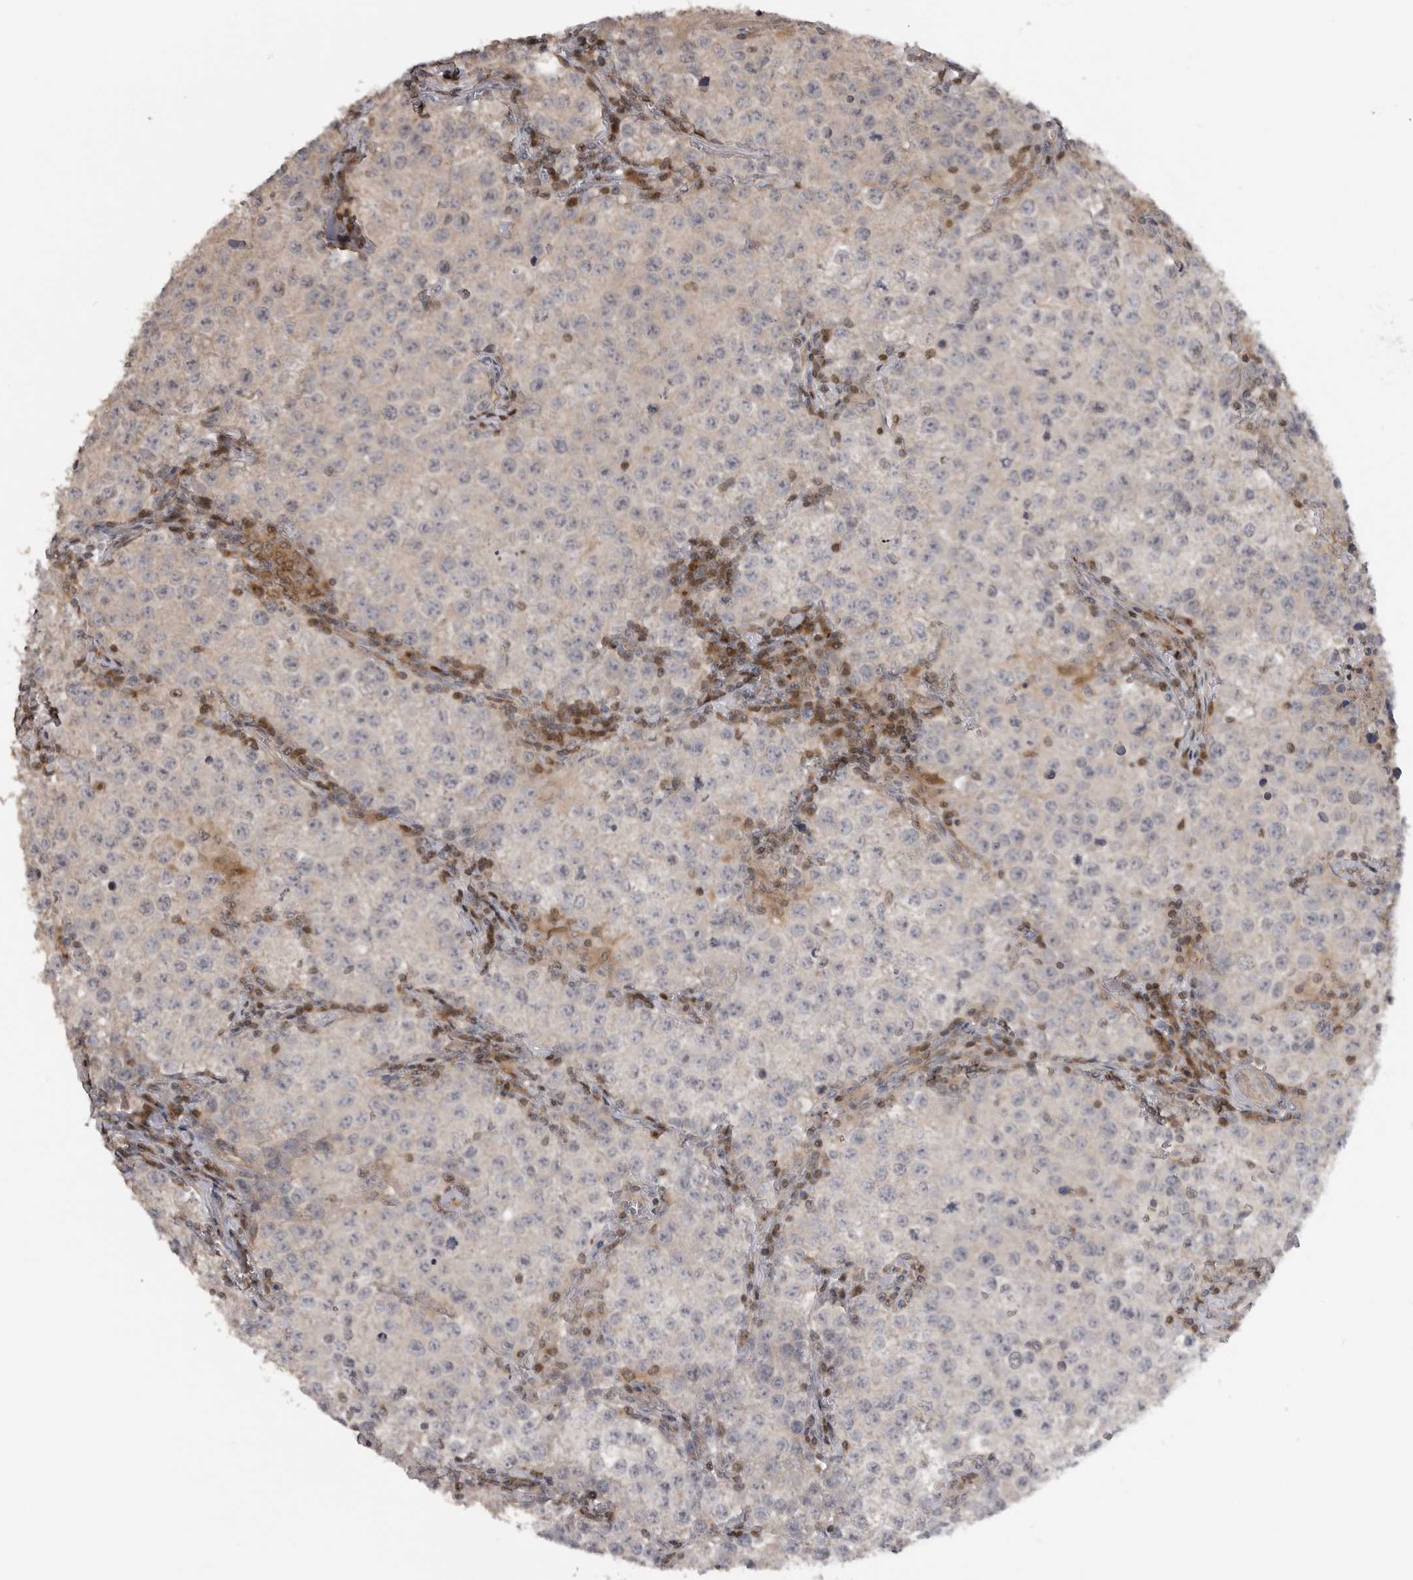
{"staining": {"intensity": "negative", "quantity": "none", "location": "none"}, "tissue": "testis cancer", "cell_type": "Tumor cells", "image_type": "cancer", "snomed": [{"axis": "morphology", "description": "Seminoma, NOS"}, {"axis": "morphology", "description": "Carcinoma, Embryonal, NOS"}, {"axis": "topography", "description": "Testis"}], "caption": "The IHC micrograph has no significant expression in tumor cells of testis cancer tissue. (DAB IHC, high magnification).", "gene": "MAPK13", "patient": {"sex": "male", "age": 43}}